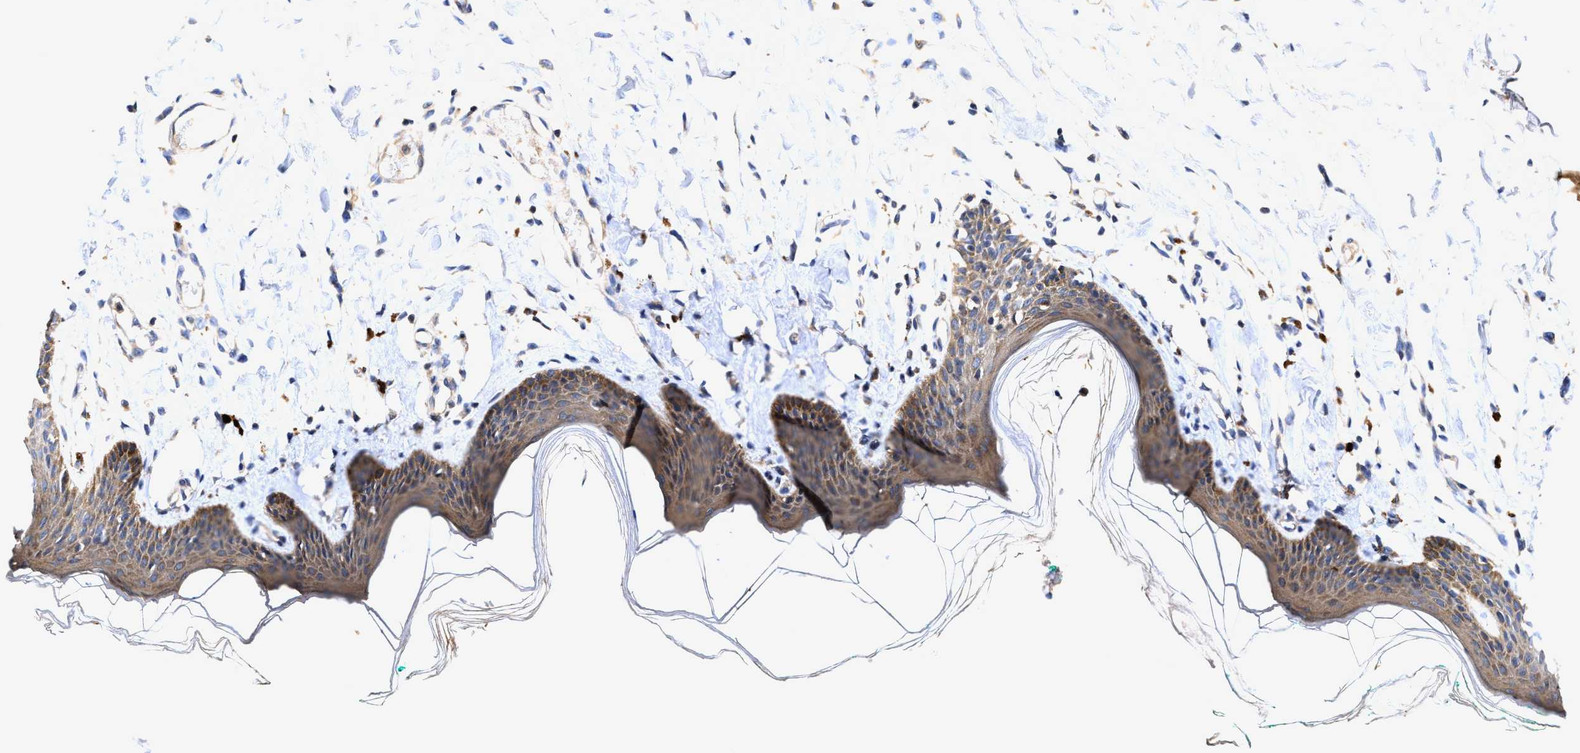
{"staining": {"intensity": "moderate", "quantity": ">75%", "location": "cytoplasmic/membranous"}, "tissue": "skin", "cell_type": "Epidermal cells", "image_type": "normal", "snomed": [{"axis": "morphology", "description": "Normal tissue, NOS"}, {"axis": "topography", "description": "Vulva"}], "caption": "Protein staining displays moderate cytoplasmic/membranous expression in approximately >75% of epidermal cells in unremarkable skin. (Brightfield microscopy of DAB IHC at high magnification).", "gene": "EFNA4", "patient": {"sex": "female", "age": 66}}